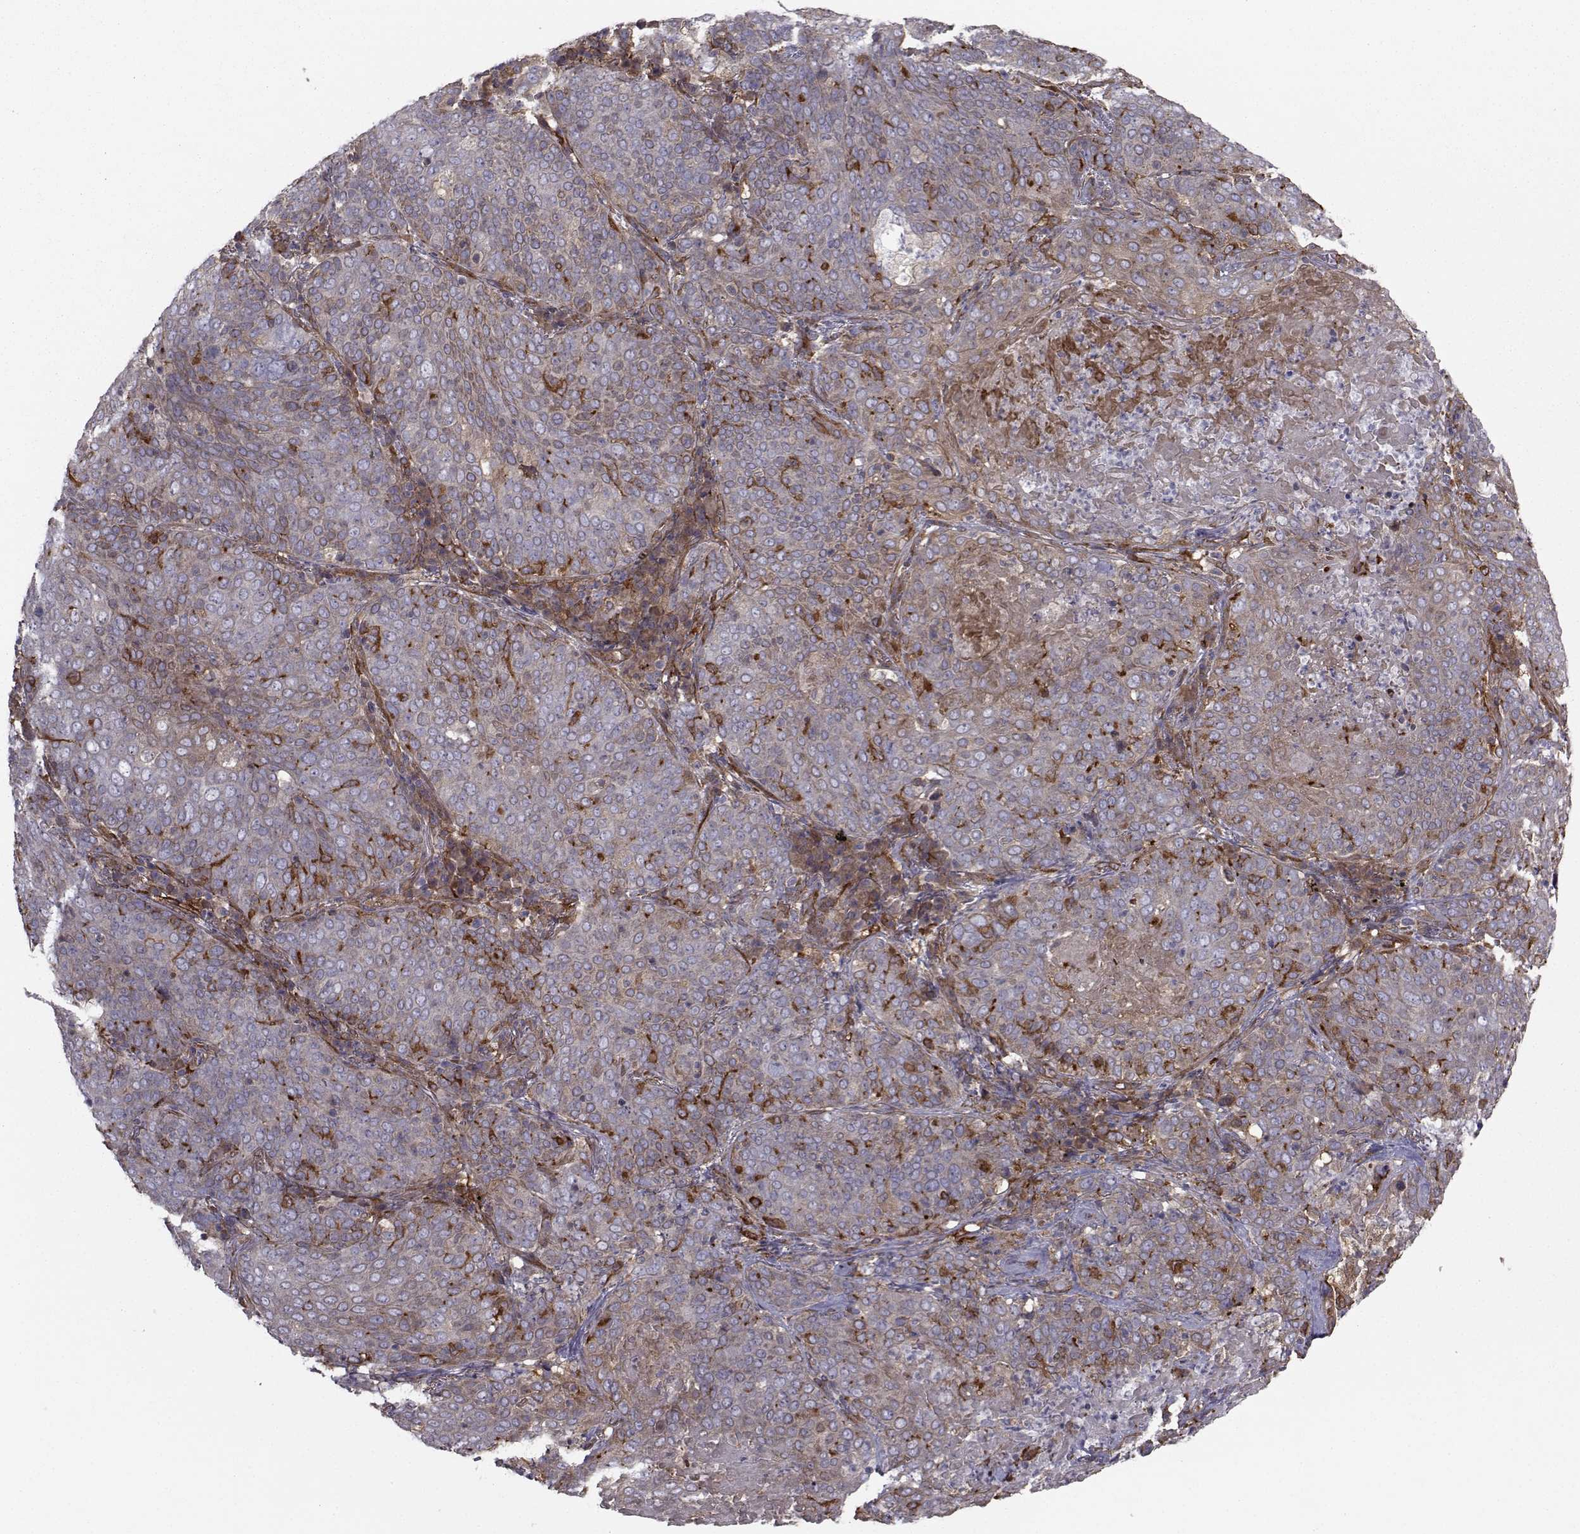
{"staining": {"intensity": "strong", "quantity": "<25%", "location": "cytoplasmic/membranous"}, "tissue": "lung cancer", "cell_type": "Tumor cells", "image_type": "cancer", "snomed": [{"axis": "morphology", "description": "Squamous cell carcinoma, NOS"}, {"axis": "topography", "description": "Lung"}], "caption": "Squamous cell carcinoma (lung) stained with DAB immunohistochemistry demonstrates medium levels of strong cytoplasmic/membranous staining in approximately <25% of tumor cells. (DAB (3,3'-diaminobenzidine) IHC with brightfield microscopy, high magnification).", "gene": "TRIP10", "patient": {"sex": "male", "age": 82}}